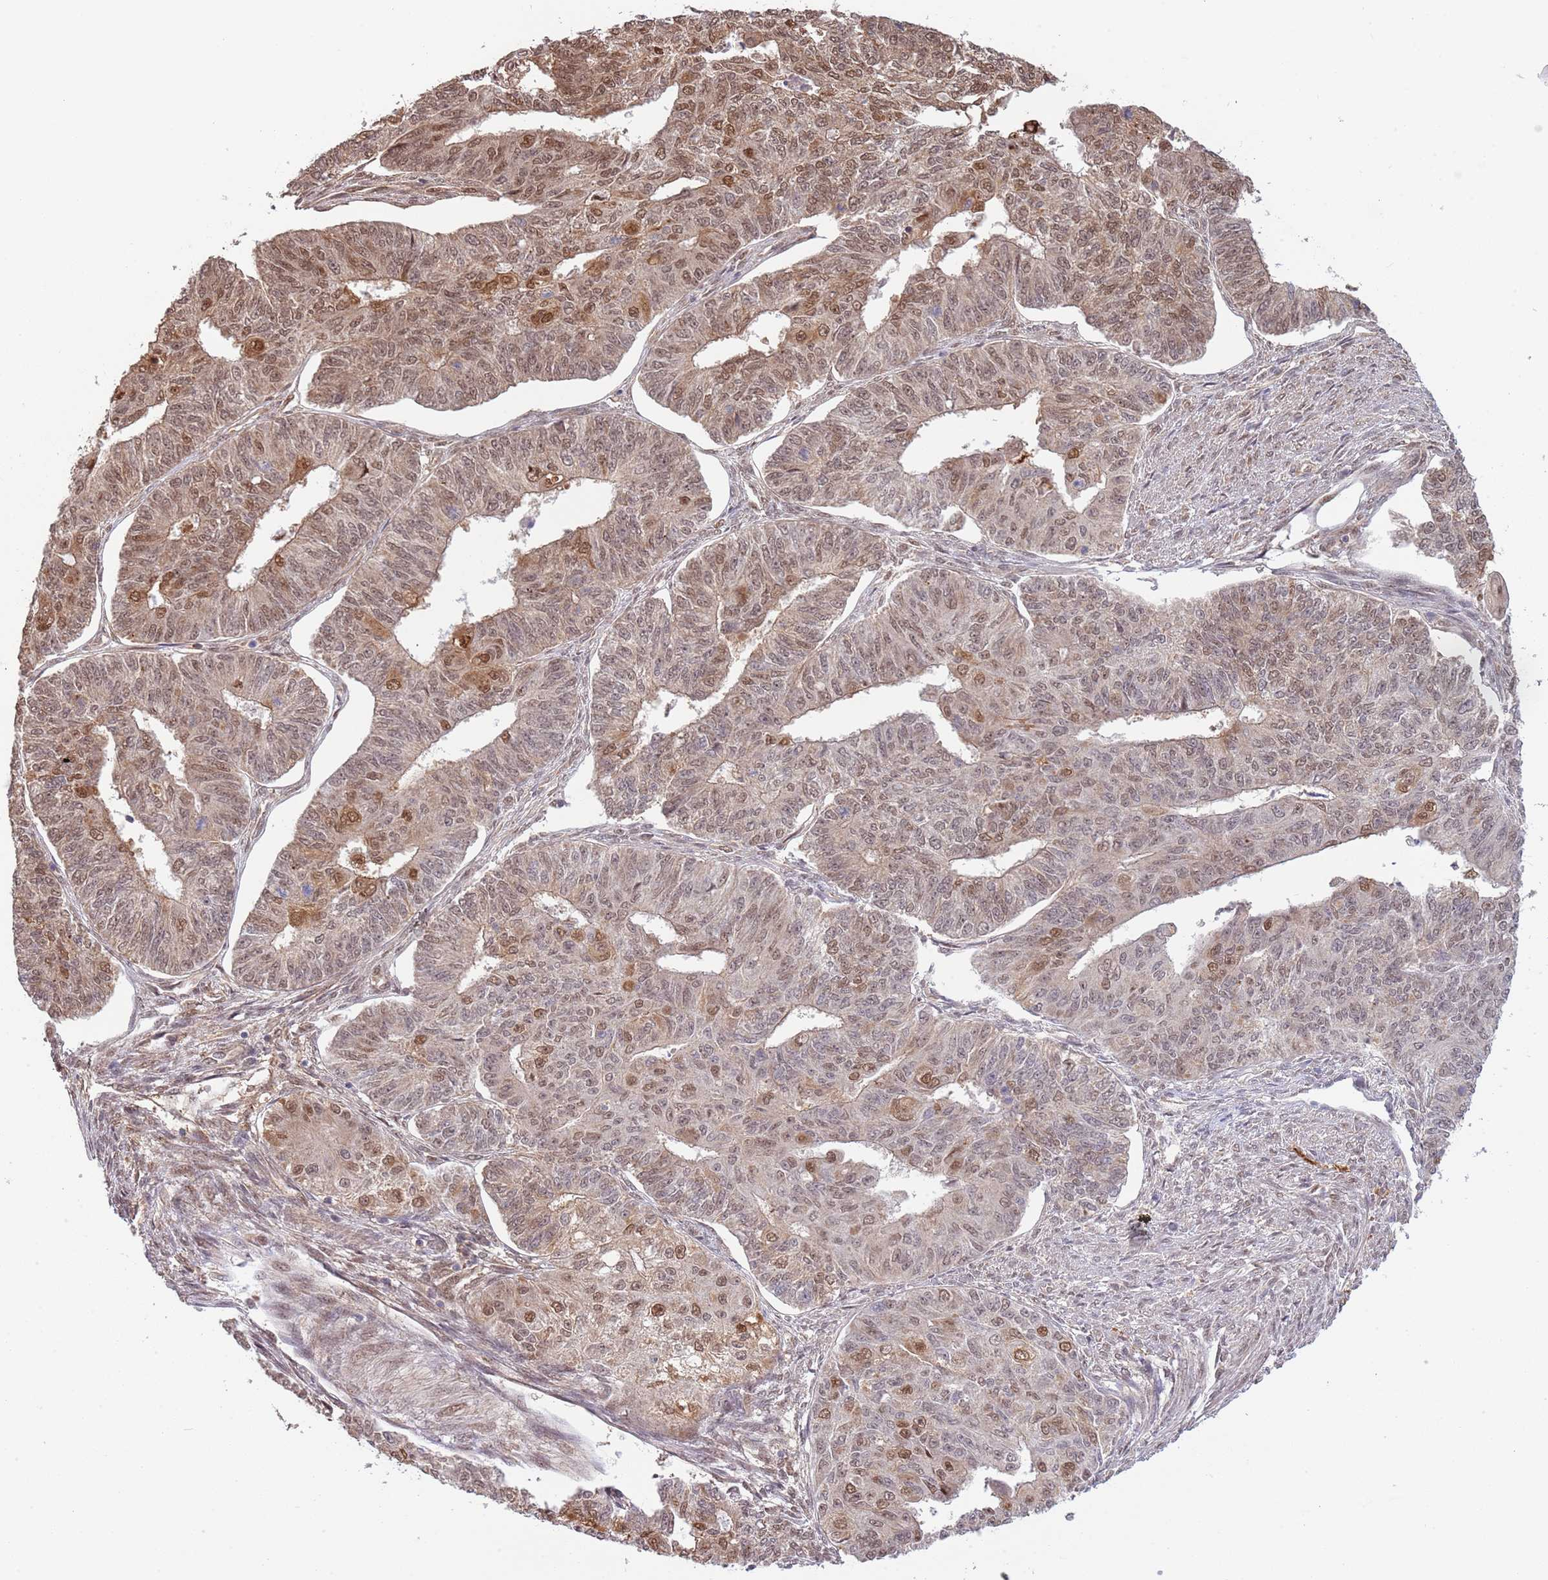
{"staining": {"intensity": "moderate", "quantity": "25%-75%", "location": "cytoplasmic/membranous,nuclear"}, "tissue": "endometrial cancer", "cell_type": "Tumor cells", "image_type": "cancer", "snomed": [{"axis": "morphology", "description": "Adenocarcinoma, NOS"}, {"axis": "topography", "description": "Endometrium"}], "caption": "A micrograph of adenocarcinoma (endometrial) stained for a protein demonstrates moderate cytoplasmic/membranous and nuclear brown staining in tumor cells.", "gene": "PLSCR5", "patient": {"sex": "female", "age": 32}}